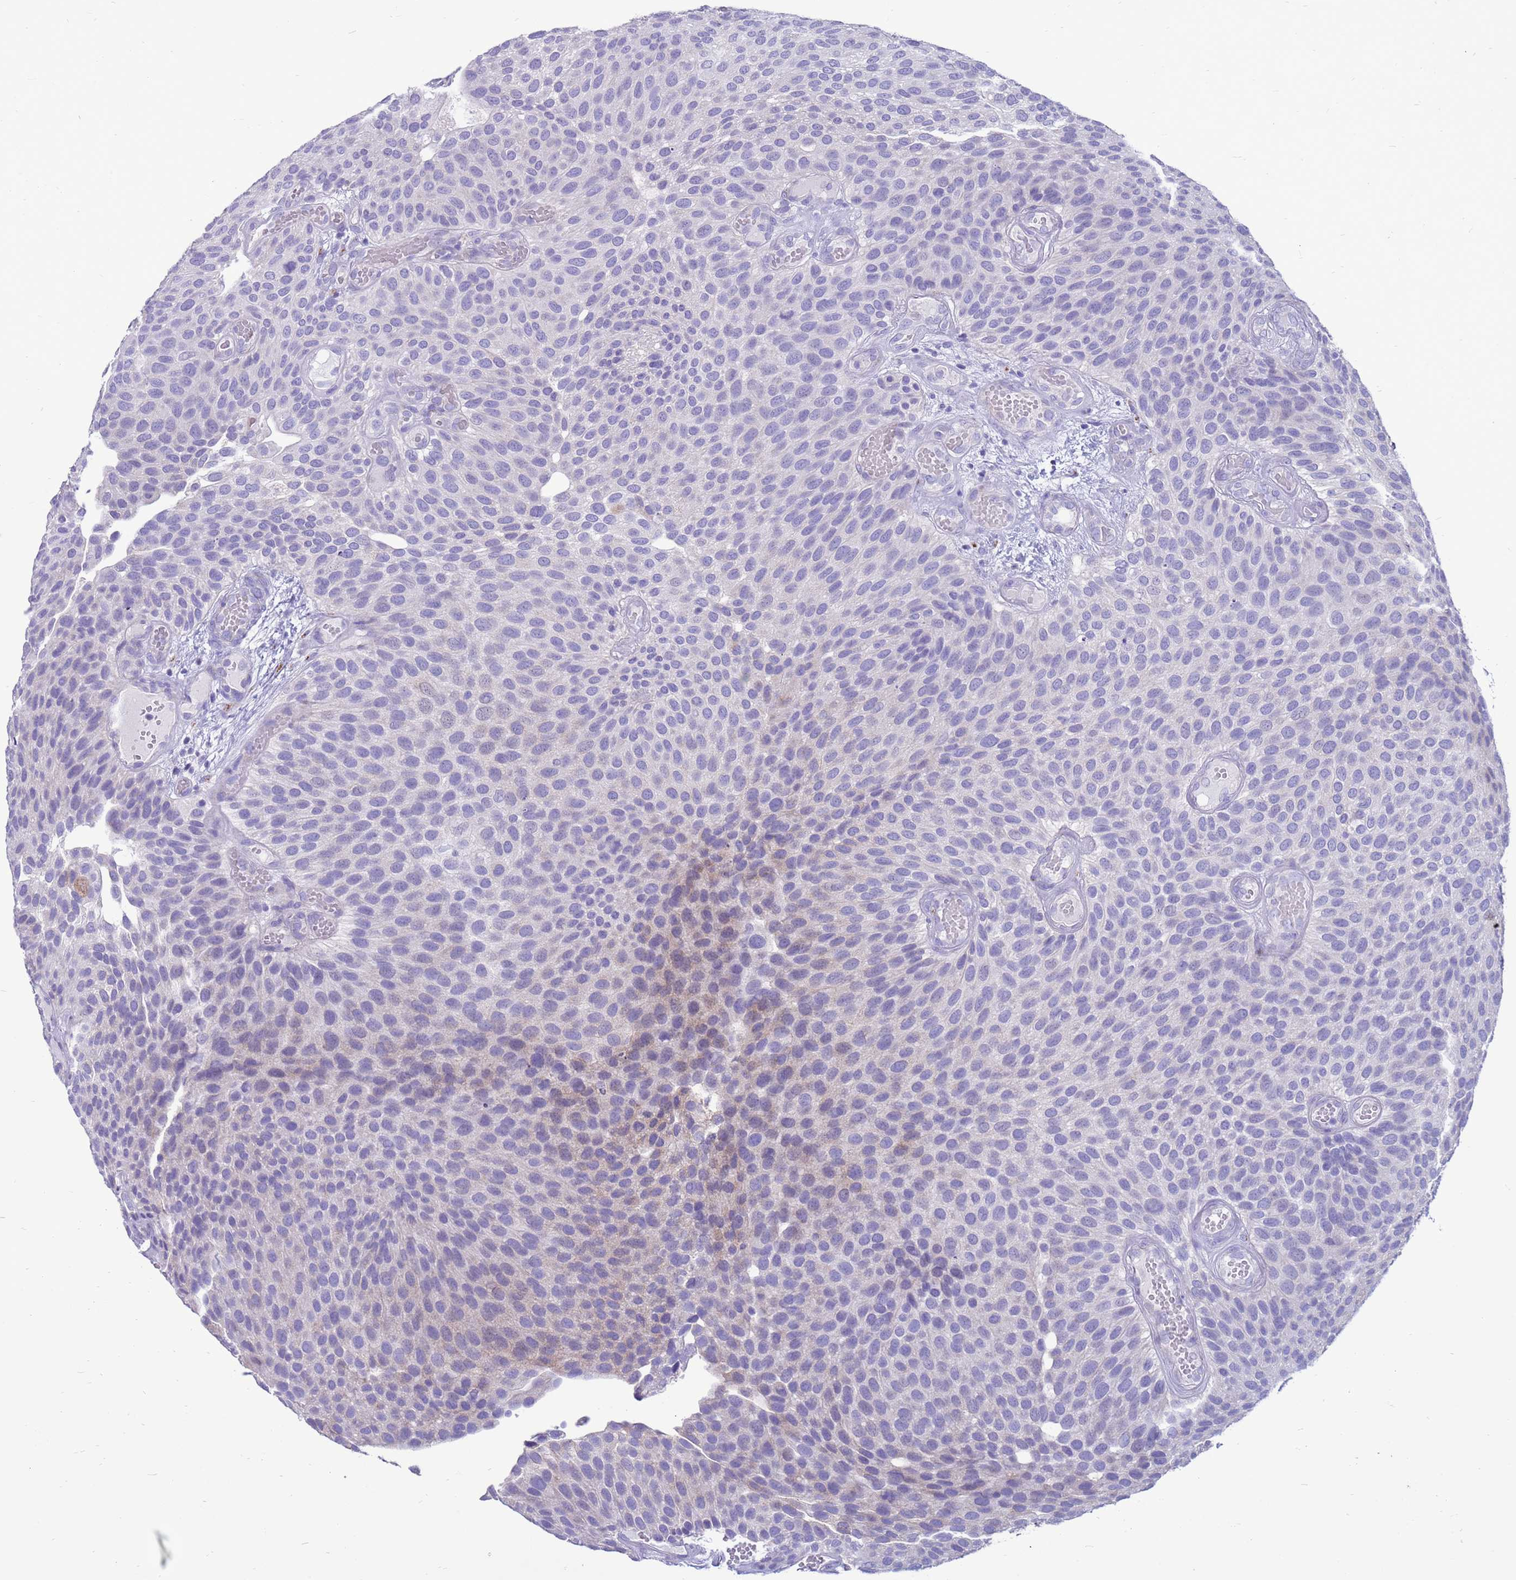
{"staining": {"intensity": "negative", "quantity": "none", "location": "none"}, "tissue": "urothelial cancer", "cell_type": "Tumor cells", "image_type": "cancer", "snomed": [{"axis": "morphology", "description": "Urothelial carcinoma, Low grade"}, {"axis": "topography", "description": "Urinary bladder"}], "caption": "This is an immunohistochemistry (IHC) histopathology image of human urothelial cancer. There is no positivity in tumor cells.", "gene": "PDE10A", "patient": {"sex": "male", "age": 89}}